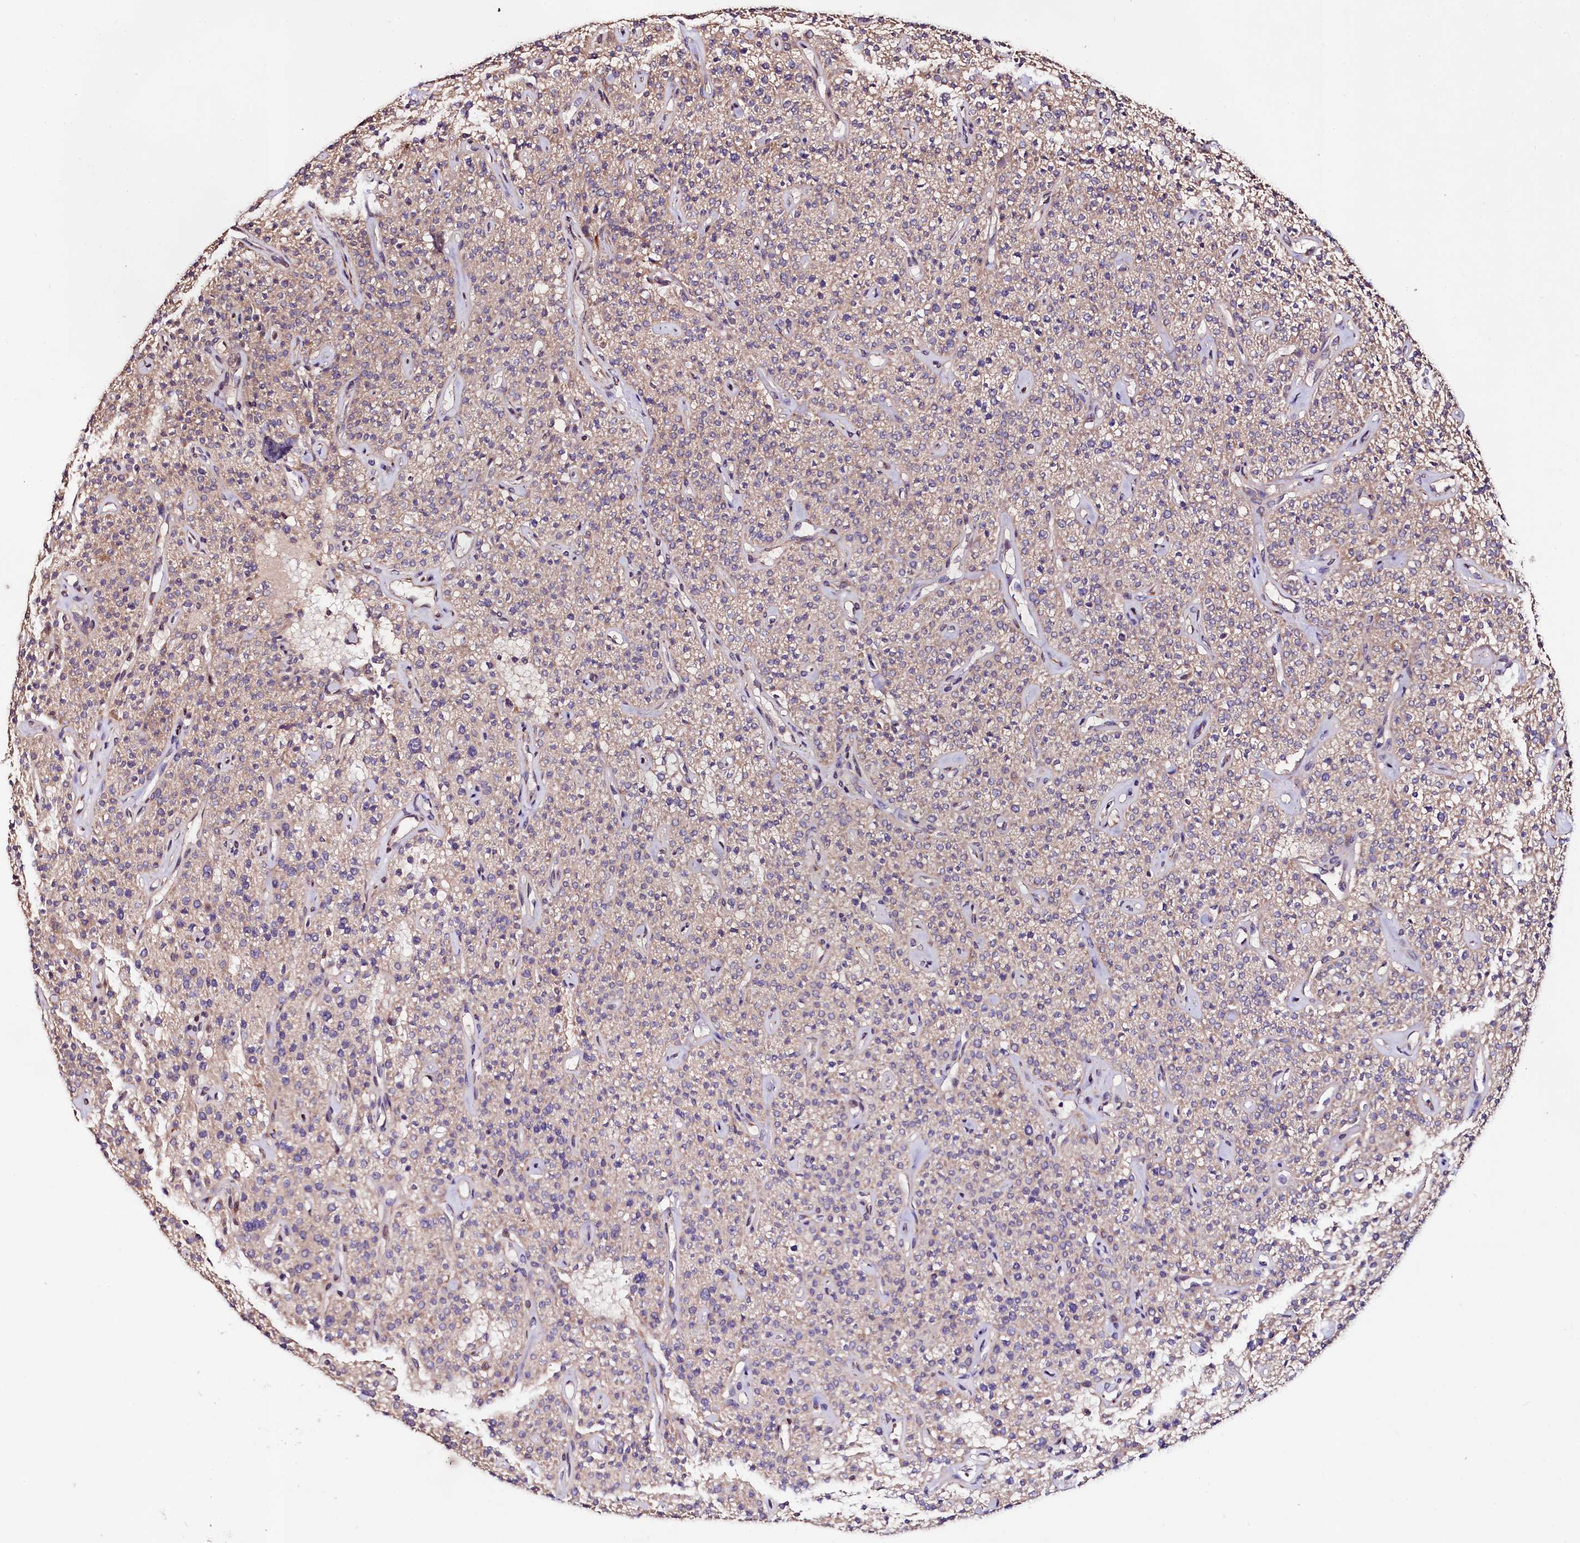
{"staining": {"intensity": "moderate", "quantity": "25%-75%", "location": "cytoplasmic/membranous"}, "tissue": "parathyroid gland", "cell_type": "Glandular cells", "image_type": "normal", "snomed": [{"axis": "morphology", "description": "Normal tissue, NOS"}, {"axis": "topography", "description": "Parathyroid gland"}], "caption": "A brown stain labels moderate cytoplasmic/membranous positivity of a protein in glandular cells of normal human parathyroid gland.", "gene": "C5orf15", "patient": {"sex": "male", "age": 46}}